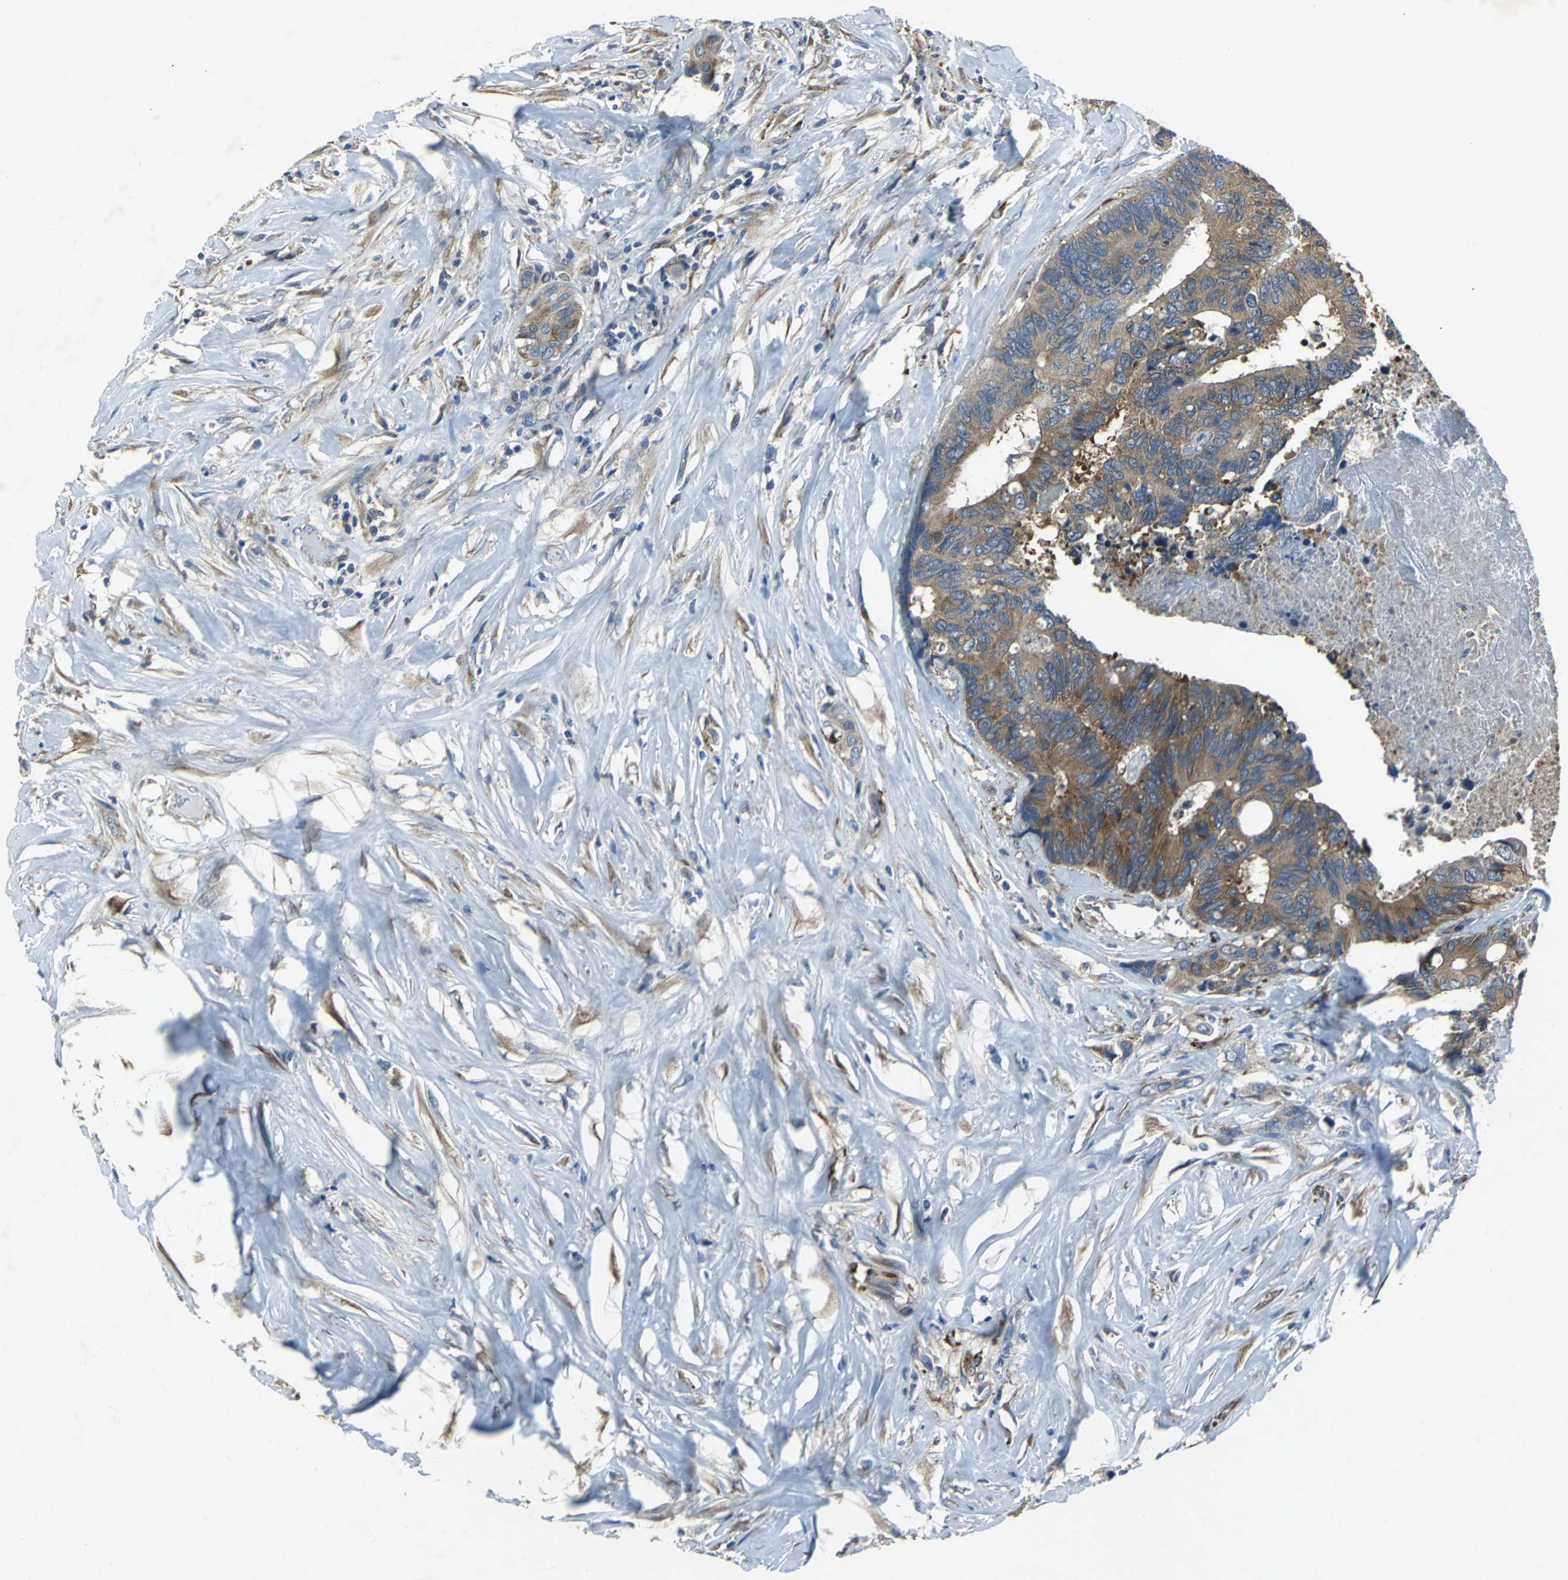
{"staining": {"intensity": "moderate", "quantity": ">75%", "location": "cytoplasmic/membranous"}, "tissue": "colorectal cancer", "cell_type": "Tumor cells", "image_type": "cancer", "snomed": [{"axis": "morphology", "description": "Adenocarcinoma, NOS"}, {"axis": "topography", "description": "Rectum"}], "caption": "Colorectal cancer stained with a brown dye displays moderate cytoplasmic/membranous positive expression in approximately >75% of tumor cells.", "gene": "EIF5A", "patient": {"sex": "male", "age": 55}}